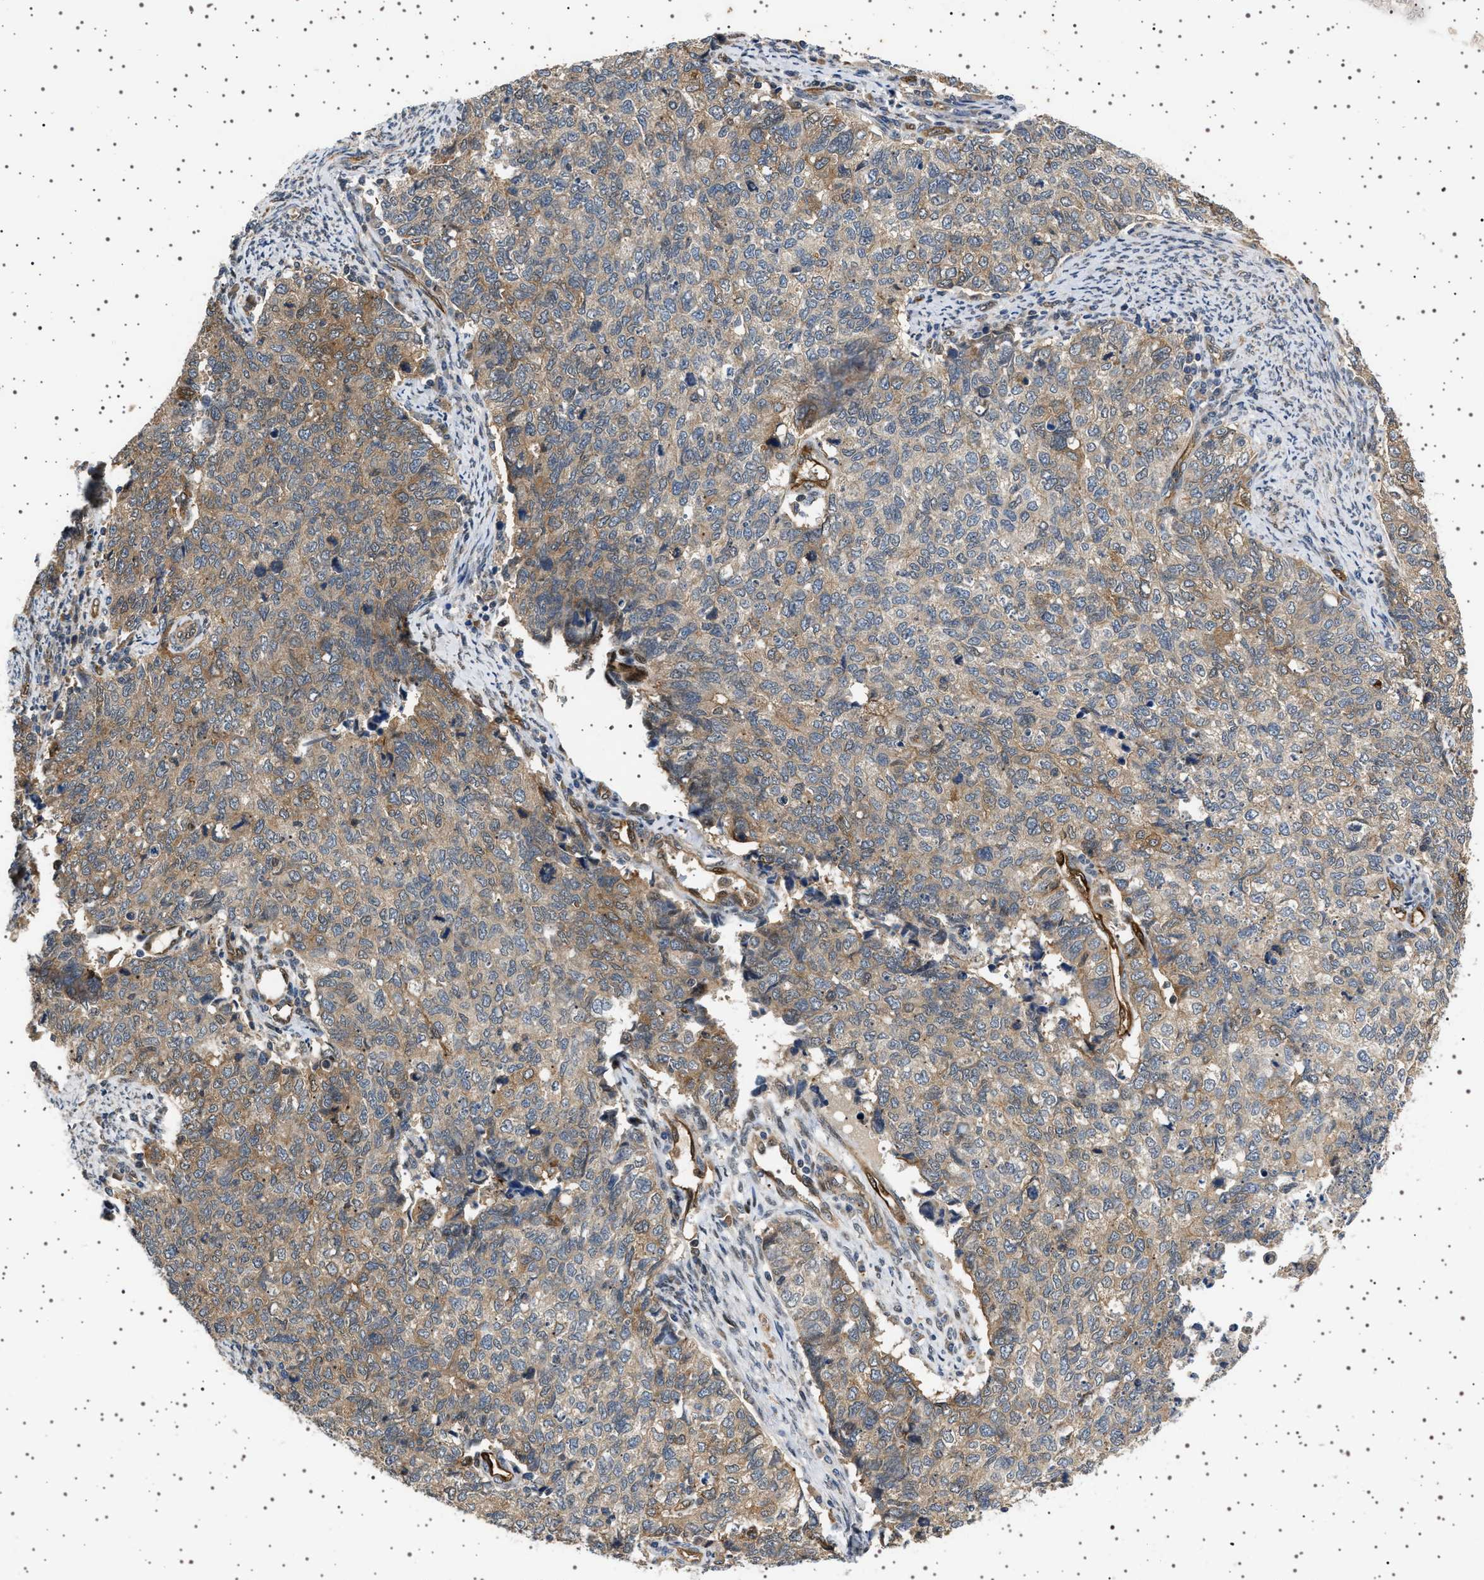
{"staining": {"intensity": "moderate", "quantity": "25%-75%", "location": "cytoplasmic/membranous"}, "tissue": "cervical cancer", "cell_type": "Tumor cells", "image_type": "cancer", "snomed": [{"axis": "morphology", "description": "Squamous cell carcinoma, NOS"}, {"axis": "topography", "description": "Cervix"}], "caption": "Human cervical squamous cell carcinoma stained with a protein marker demonstrates moderate staining in tumor cells.", "gene": "BAG3", "patient": {"sex": "female", "age": 63}}